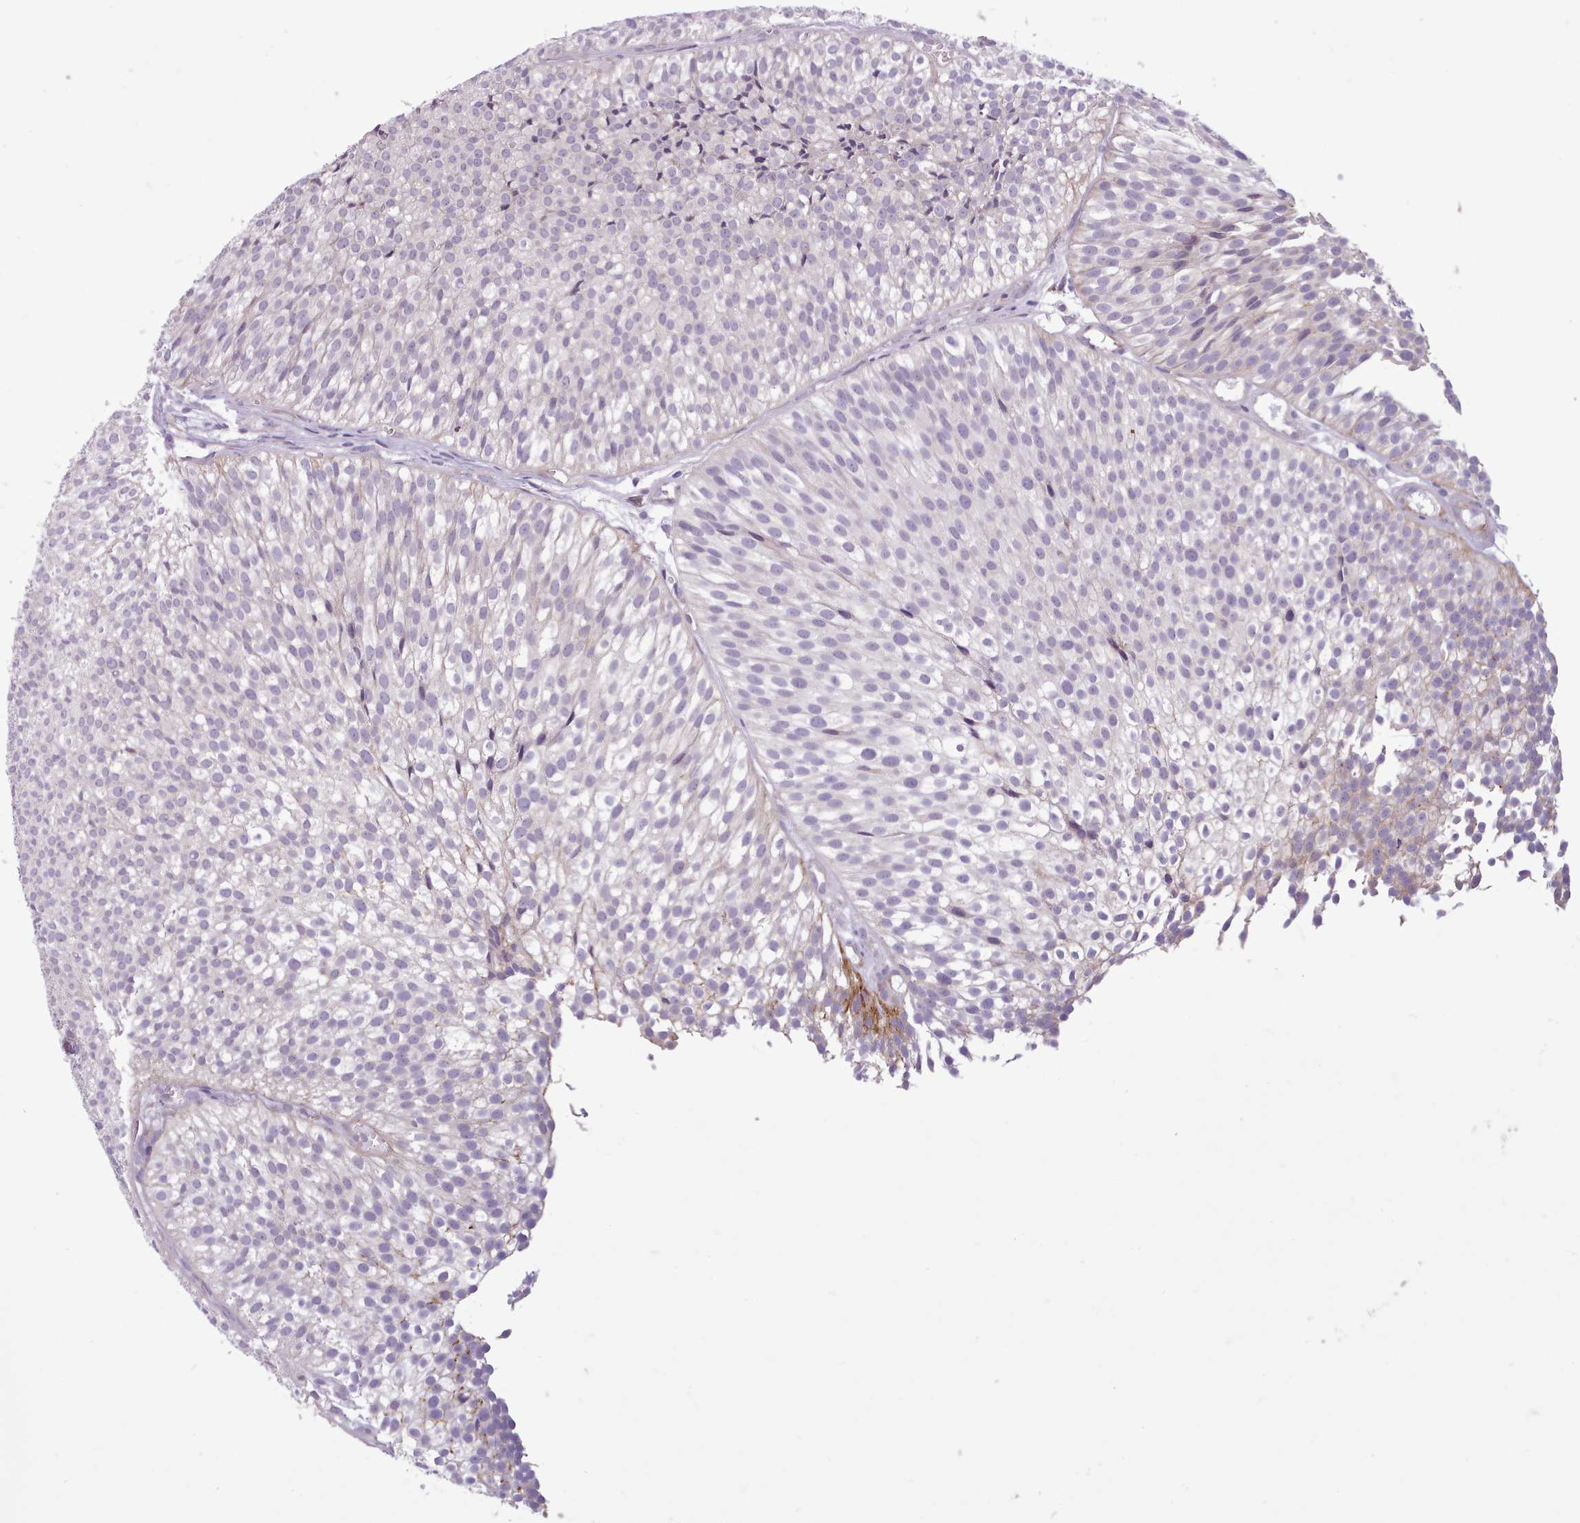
{"staining": {"intensity": "negative", "quantity": "none", "location": "none"}, "tissue": "urothelial cancer", "cell_type": "Tumor cells", "image_type": "cancer", "snomed": [{"axis": "morphology", "description": "Urothelial carcinoma, Low grade"}, {"axis": "topography", "description": "Urinary bladder"}], "caption": "This is an immunohistochemistry image of human urothelial carcinoma (low-grade). There is no staining in tumor cells.", "gene": "SLURP1", "patient": {"sex": "male", "age": 91}}